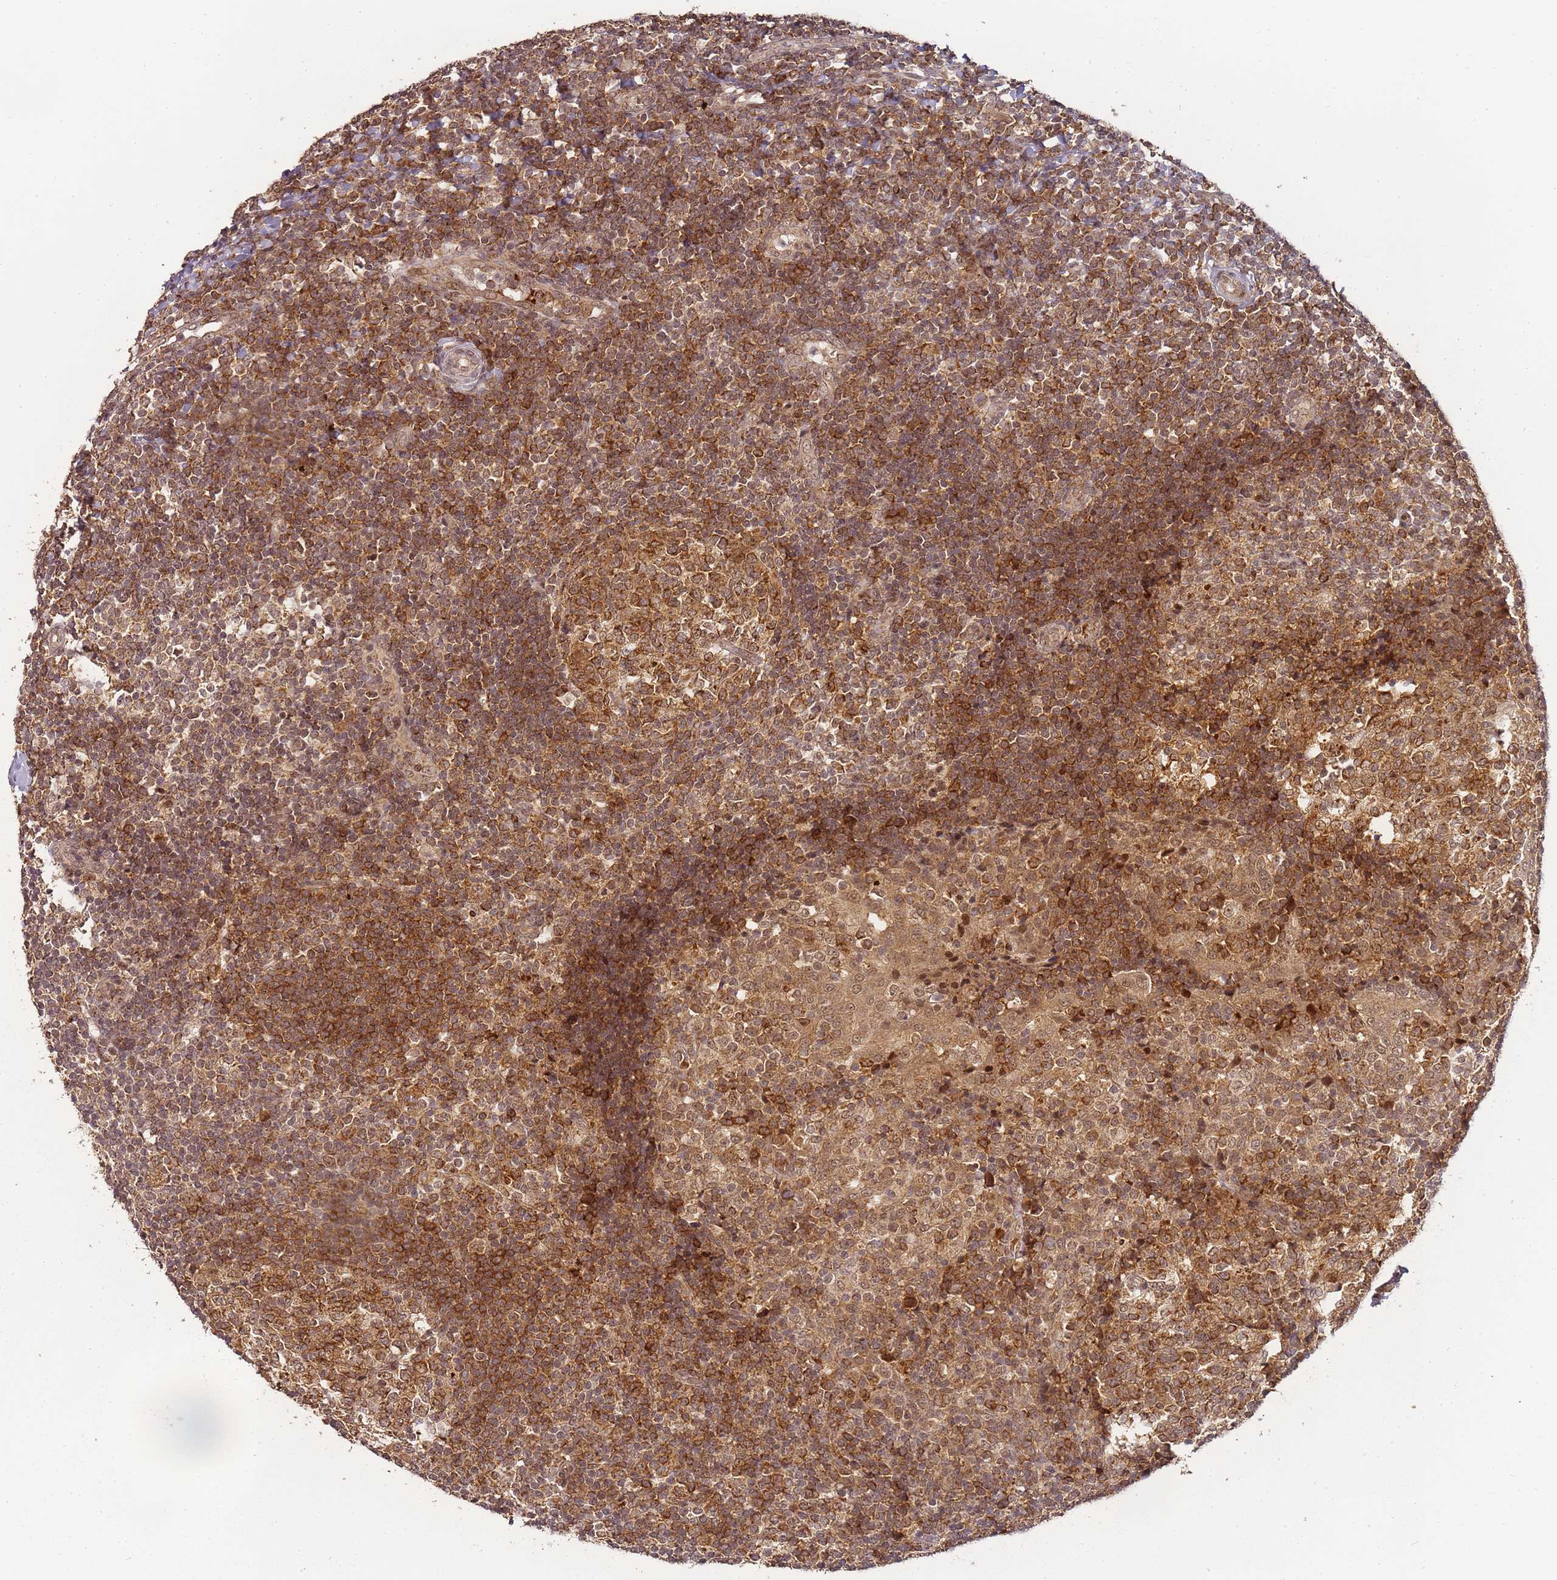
{"staining": {"intensity": "moderate", "quantity": ">75%", "location": "cytoplasmic/membranous,nuclear"}, "tissue": "tonsil", "cell_type": "Germinal center cells", "image_type": "normal", "snomed": [{"axis": "morphology", "description": "Normal tissue, NOS"}, {"axis": "topography", "description": "Tonsil"}], "caption": "A high-resolution photomicrograph shows IHC staining of unremarkable tonsil, which shows moderate cytoplasmic/membranous,nuclear positivity in about >75% of germinal center cells. (DAB (3,3'-diaminobenzidine) IHC, brown staining for protein, blue staining for nuclei).", "gene": "ZNF497", "patient": {"sex": "female", "age": 19}}